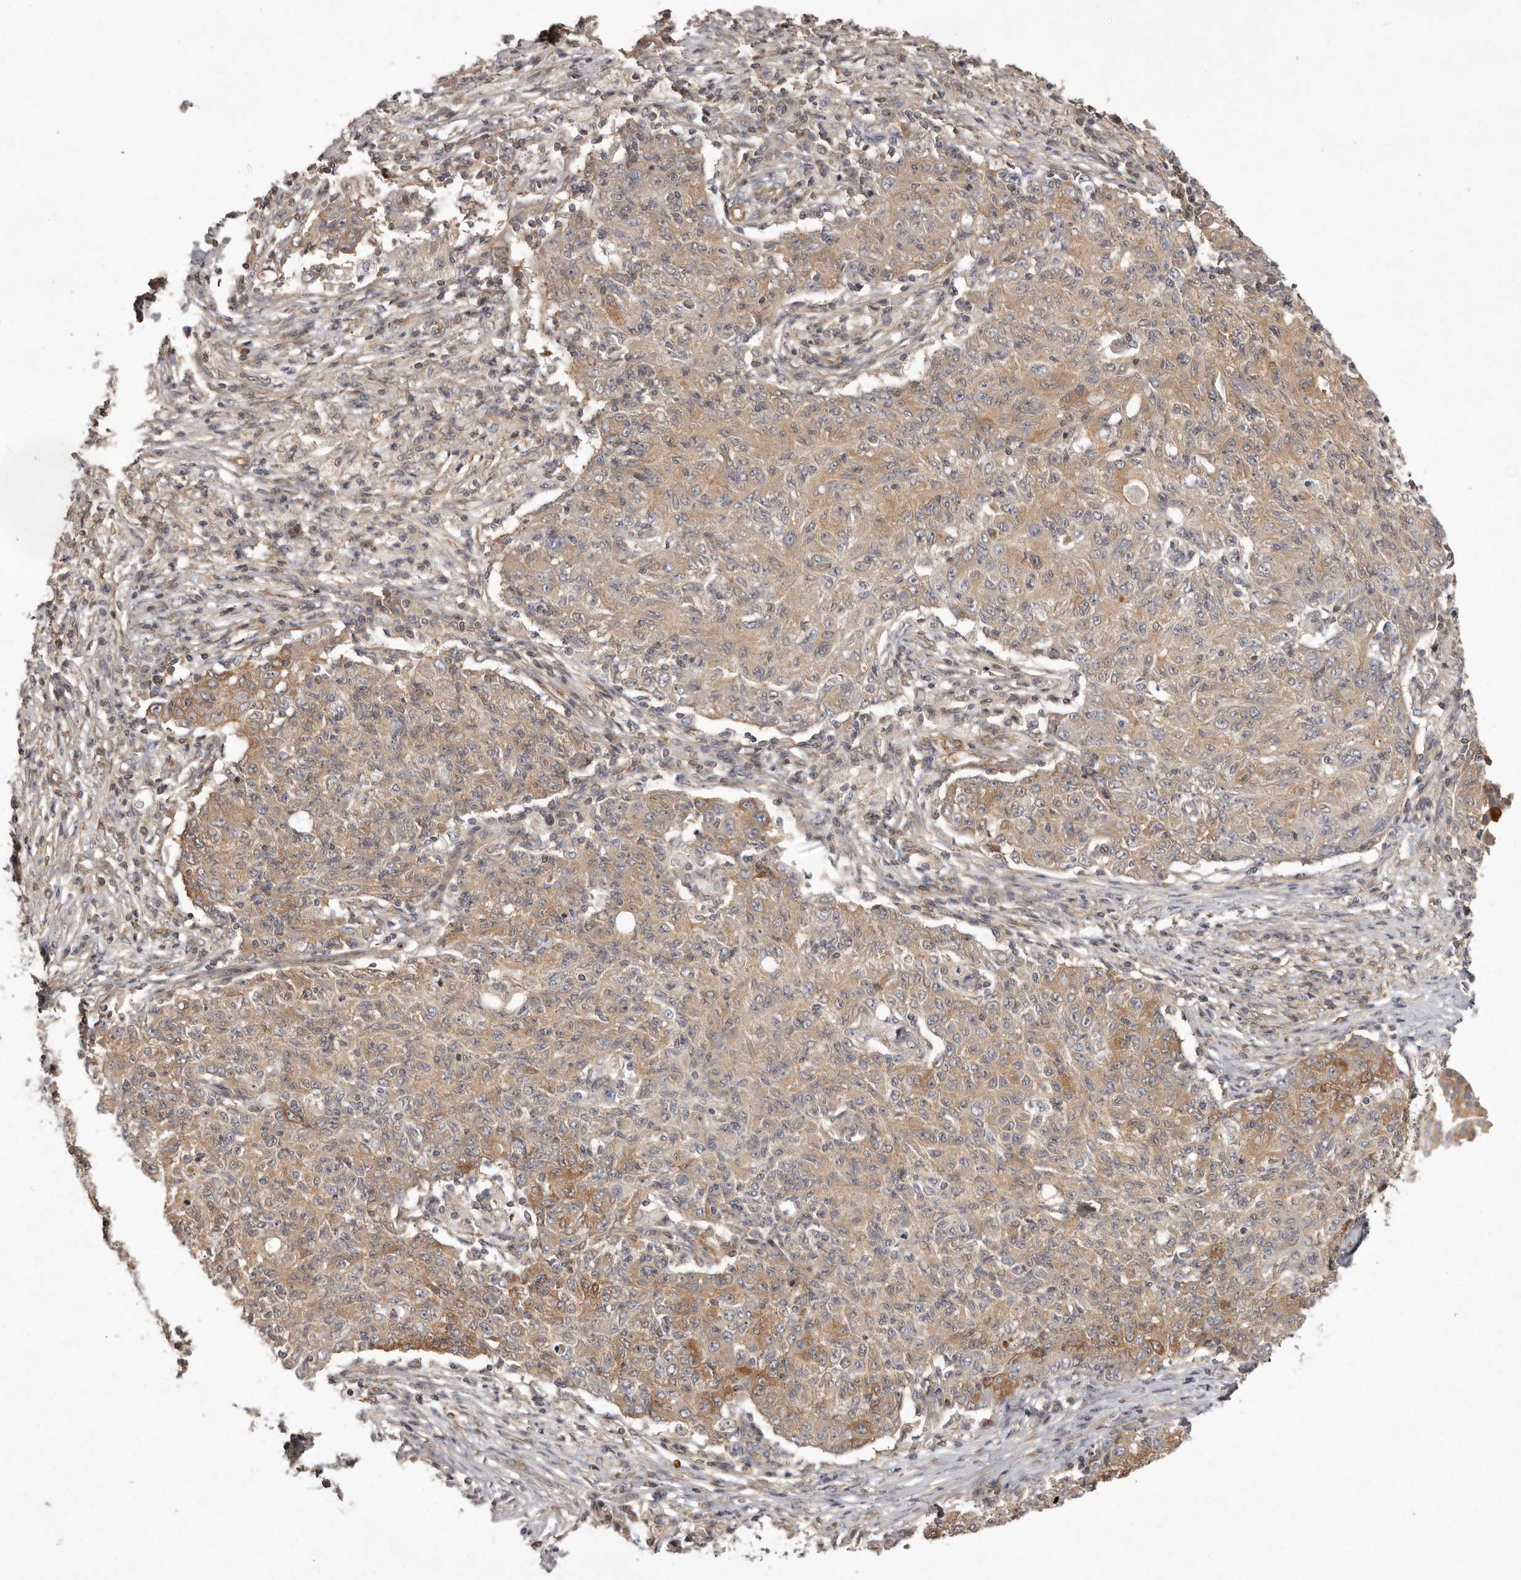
{"staining": {"intensity": "weak", "quantity": ">75%", "location": "cytoplasmic/membranous"}, "tissue": "ovarian cancer", "cell_type": "Tumor cells", "image_type": "cancer", "snomed": [{"axis": "morphology", "description": "Carcinoma, endometroid"}, {"axis": "topography", "description": "Ovary"}], "caption": "This is a photomicrograph of IHC staining of ovarian cancer, which shows weak expression in the cytoplasmic/membranous of tumor cells.", "gene": "NFKBIA", "patient": {"sex": "female", "age": 42}}